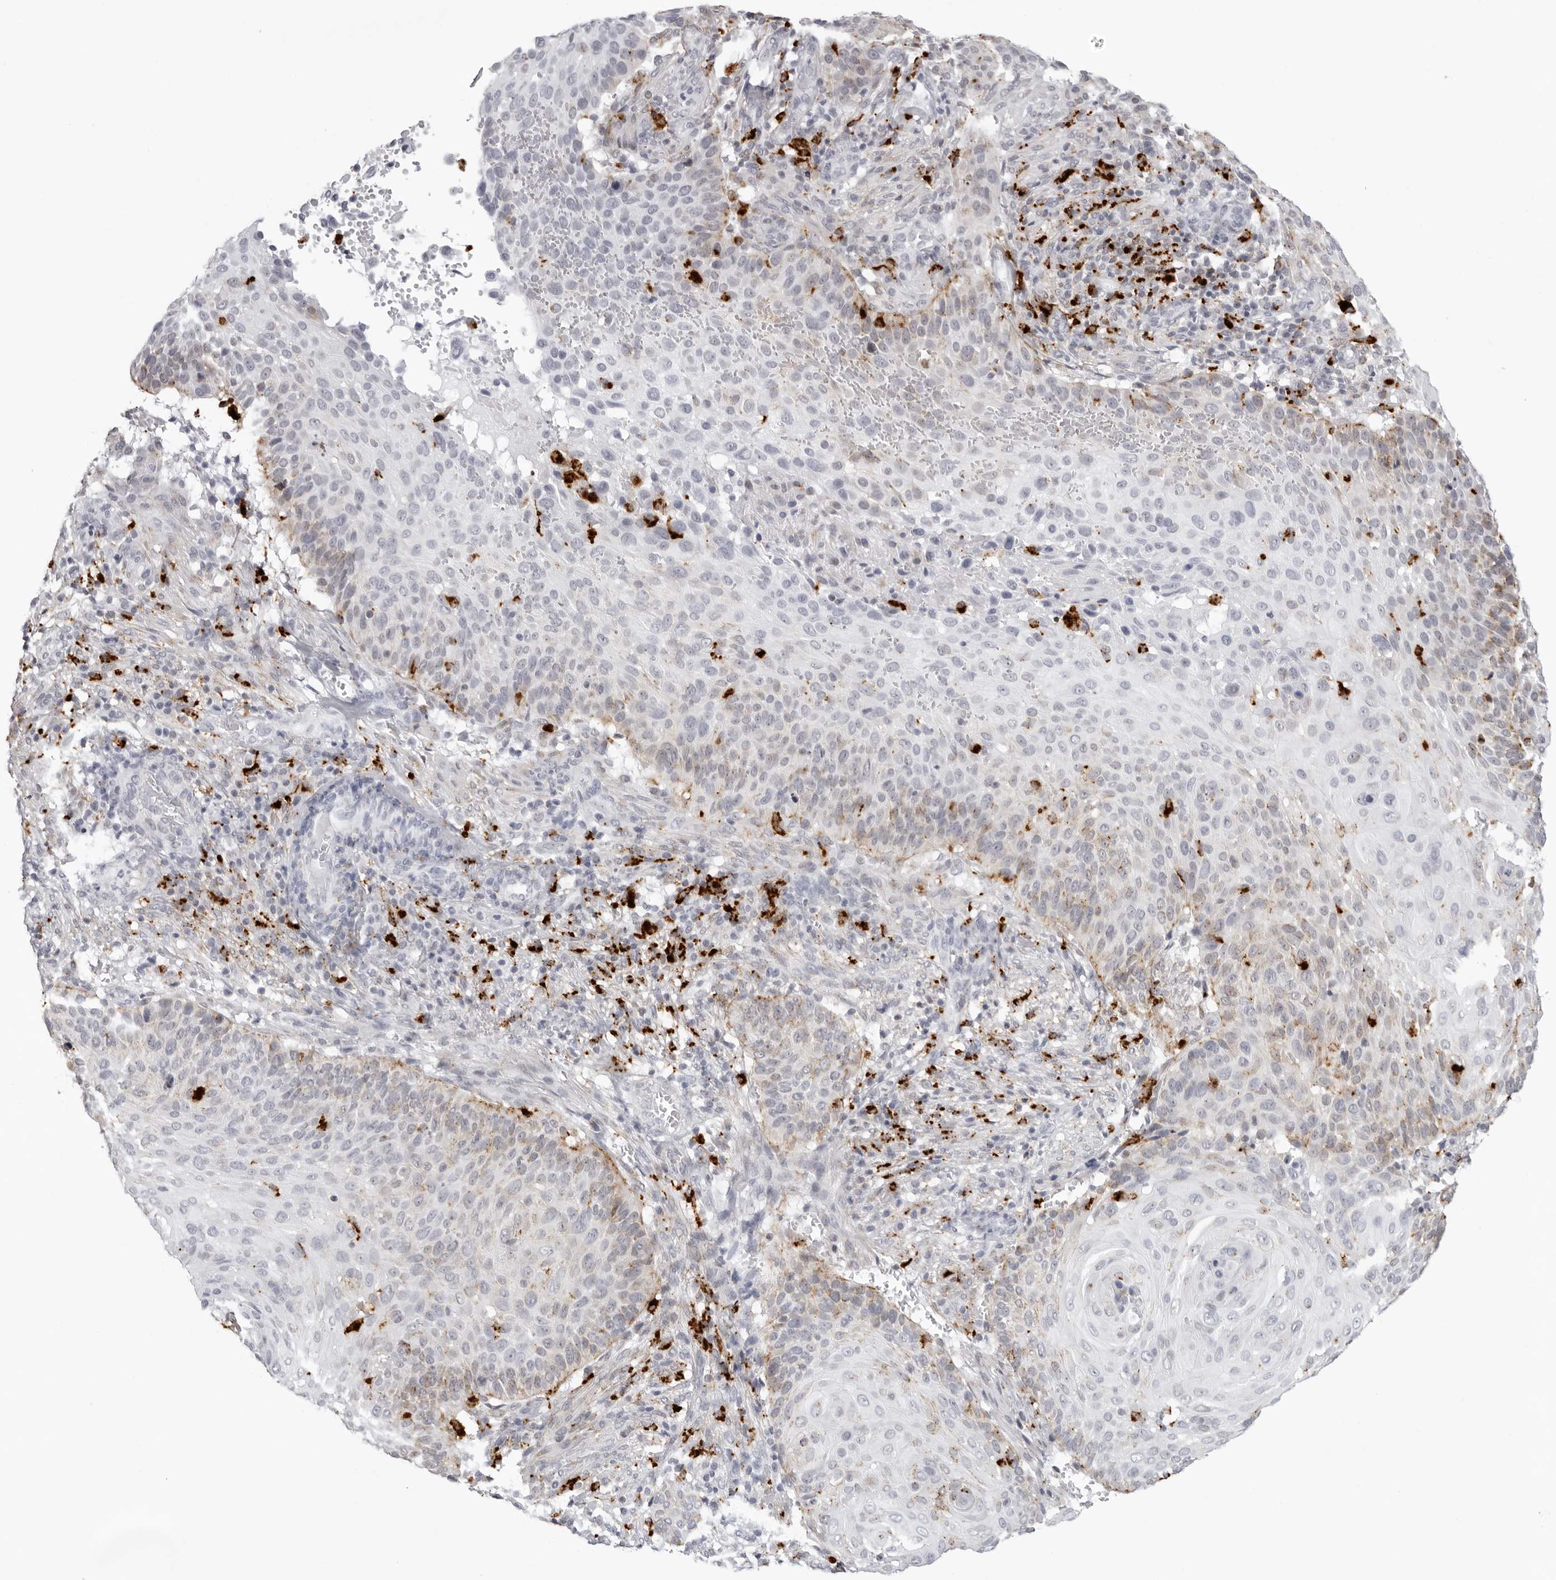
{"staining": {"intensity": "weak", "quantity": "<25%", "location": "cytoplasmic/membranous"}, "tissue": "cervical cancer", "cell_type": "Tumor cells", "image_type": "cancer", "snomed": [{"axis": "morphology", "description": "Squamous cell carcinoma, NOS"}, {"axis": "topography", "description": "Cervix"}], "caption": "Cervical cancer (squamous cell carcinoma) stained for a protein using IHC exhibits no staining tumor cells.", "gene": "IL25", "patient": {"sex": "female", "age": 74}}